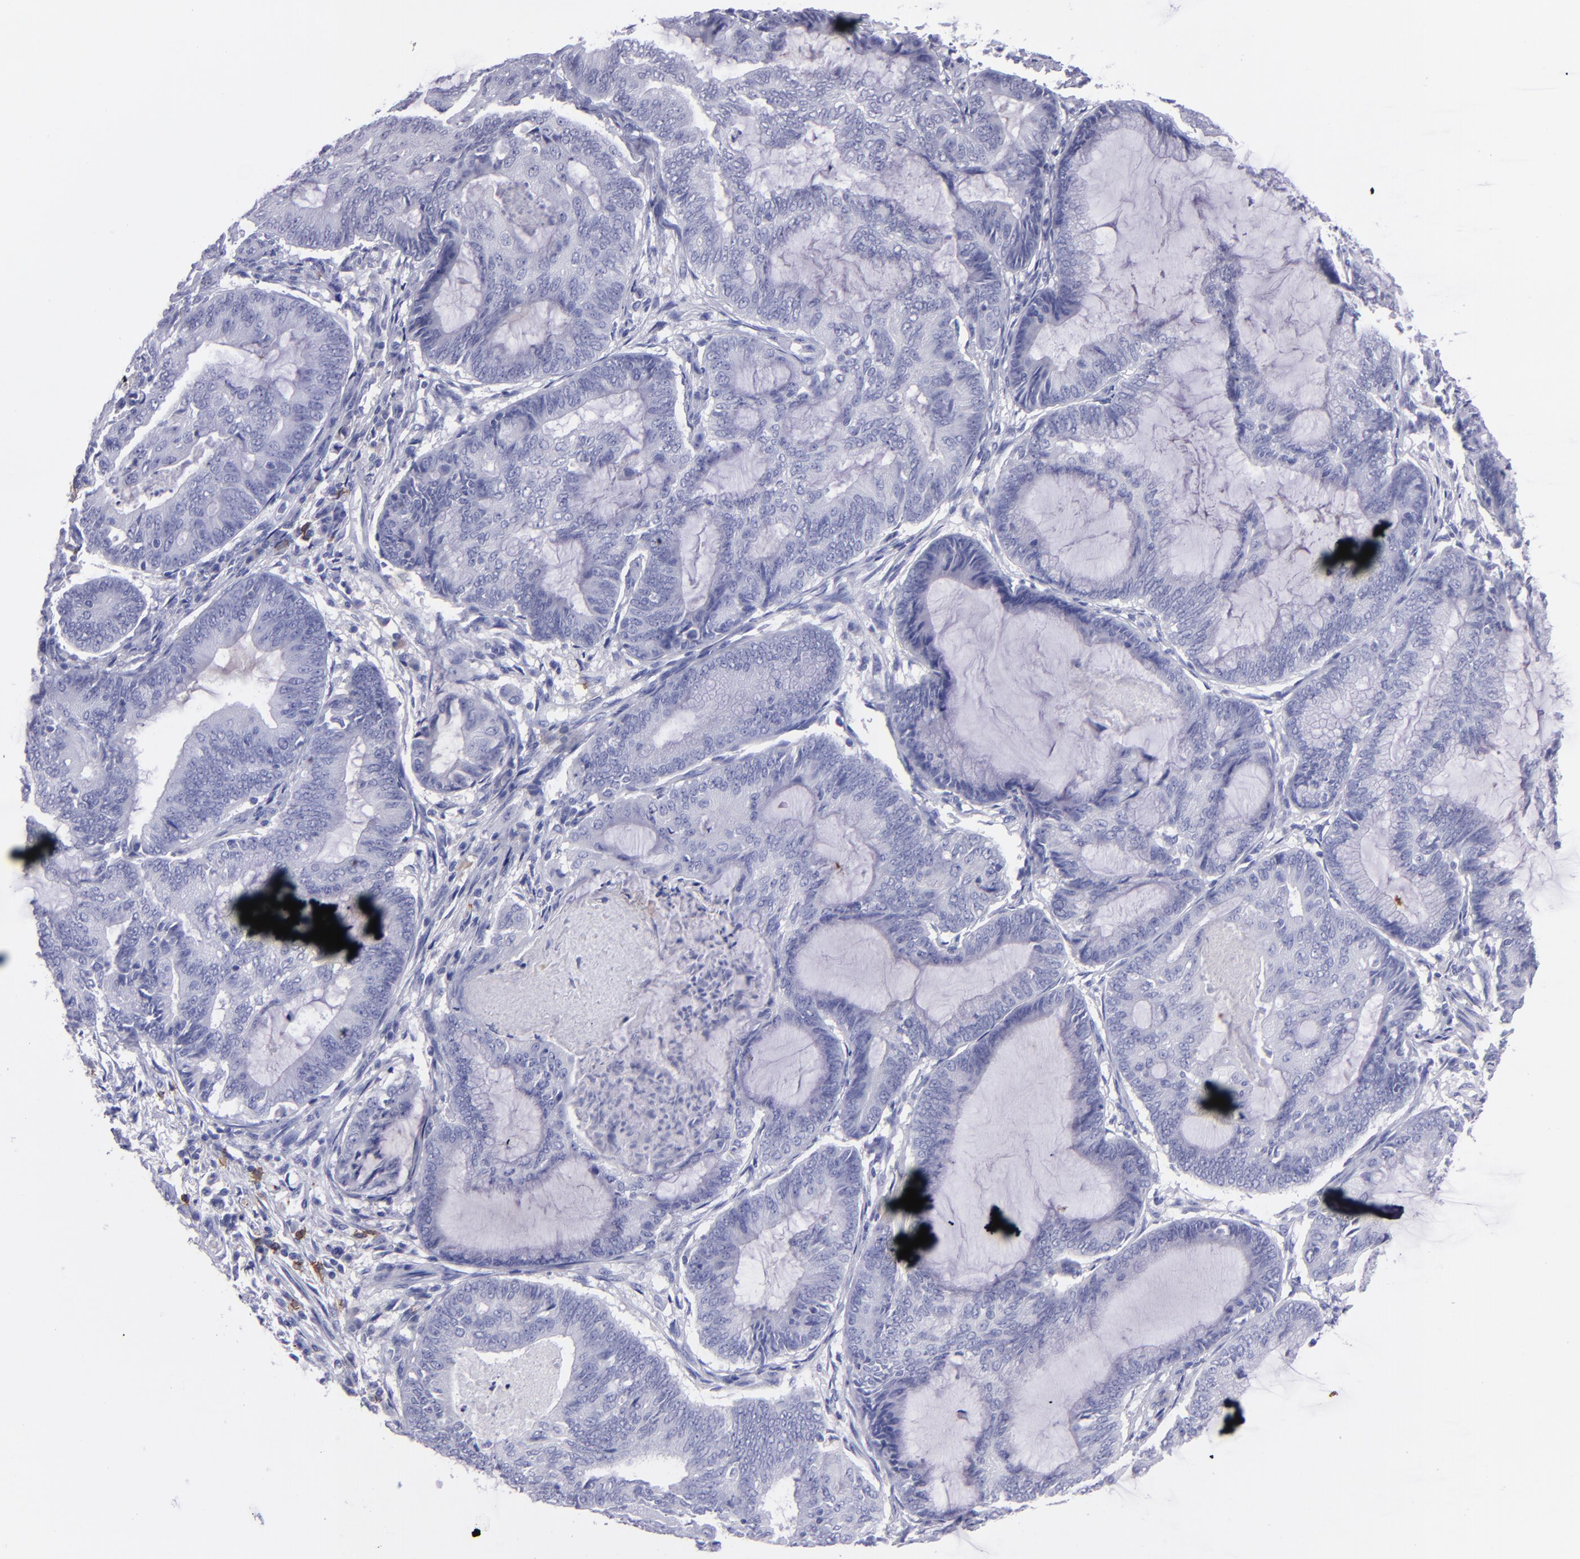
{"staining": {"intensity": "negative", "quantity": "none", "location": "none"}, "tissue": "endometrial cancer", "cell_type": "Tumor cells", "image_type": "cancer", "snomed": [{"axis": "morphology", "description": "Adenocarcinoma, NOS"}, {"axis": "topography", "description": "Endometrium"}], "caption": "DAB immunohistochemical staining of endometrial adenocarcinoma displays no significant staining in tumor cells. Brightfield microscopy of immunohistochemistry stained with DAB (3,3'-diaminobenzidine) (brown) and hematoxylin (blue), captured at high magnification.", "gene": "CD37", "patient": {"sex": "female", "age": 63}}